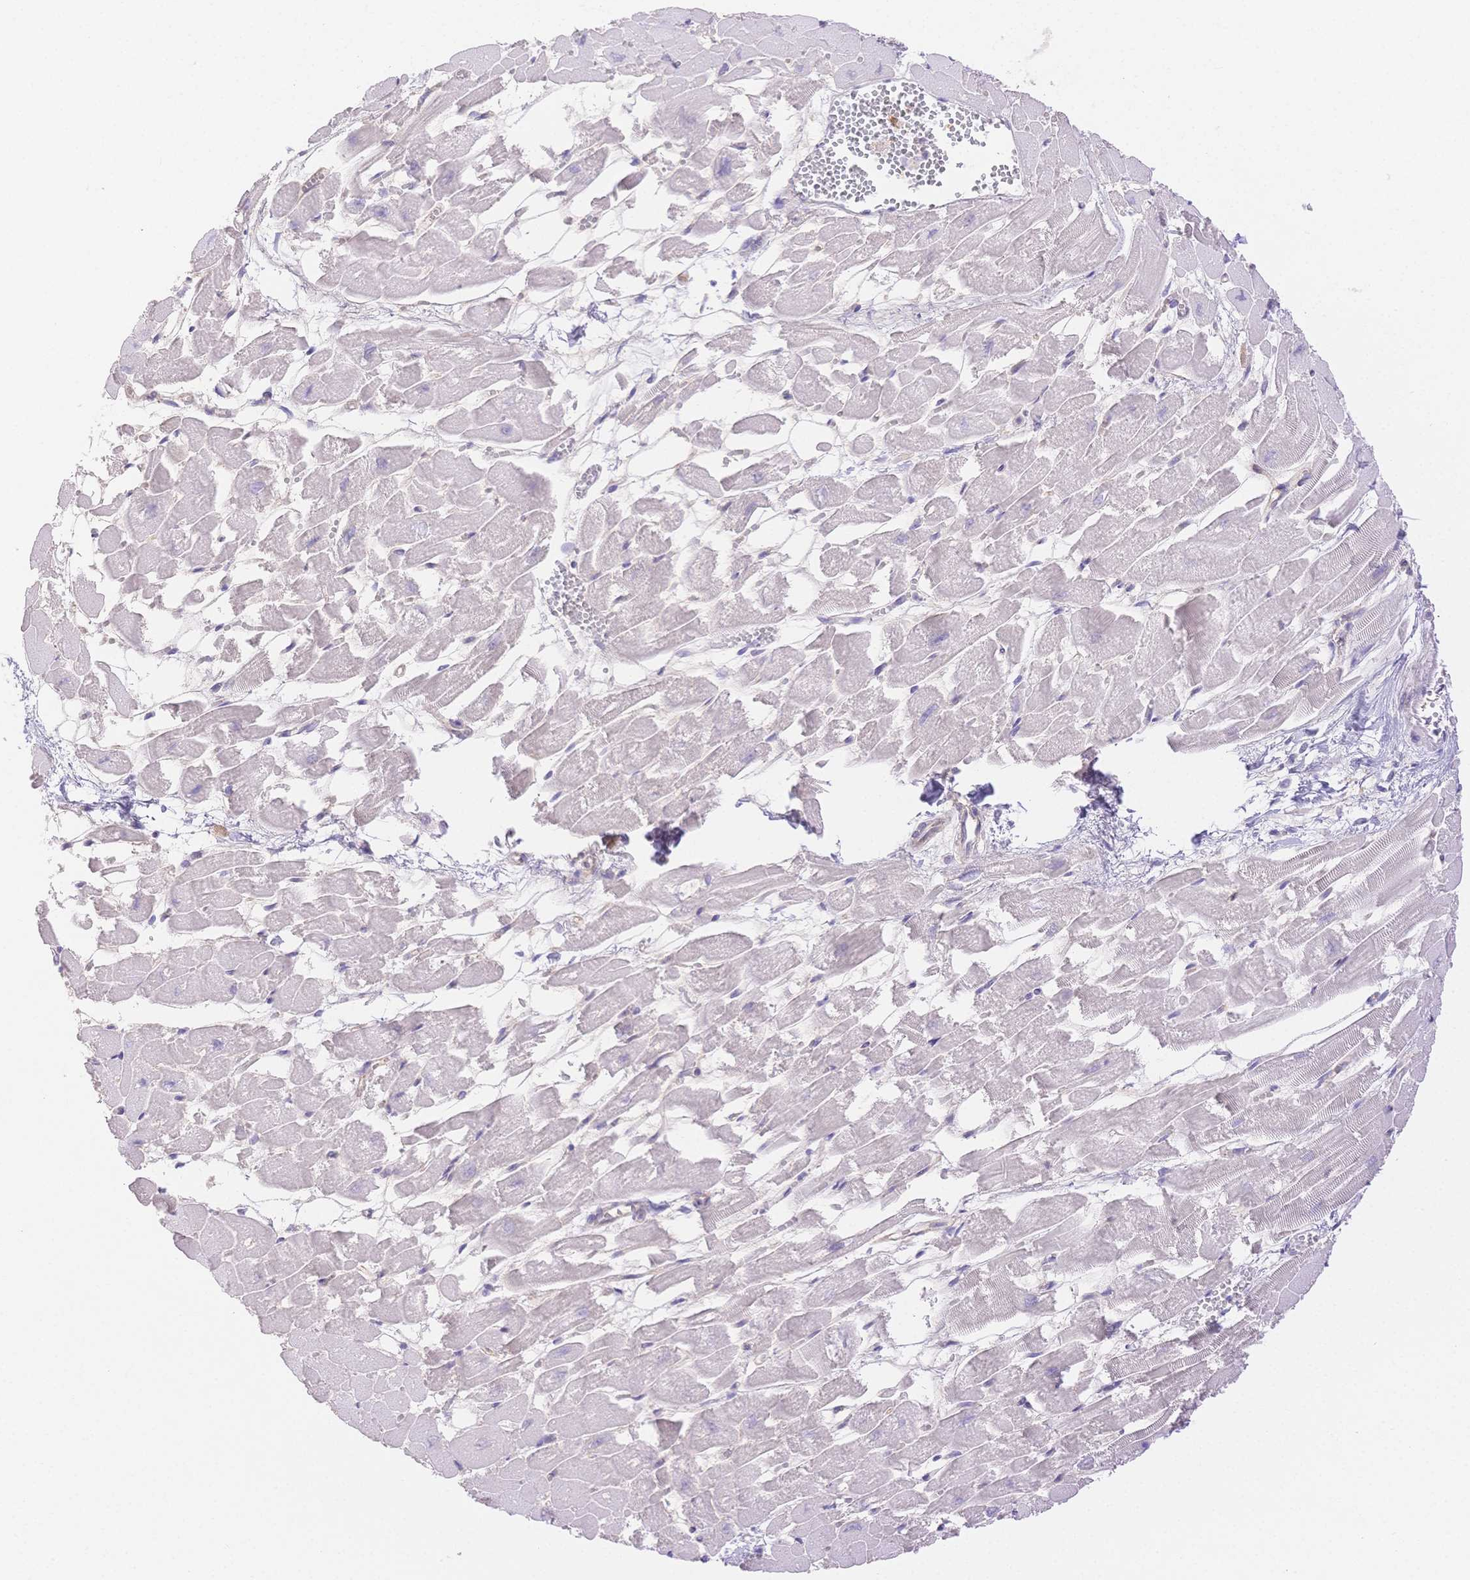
{"staining": {"intensity": "negative", "quantity": "none", "location": "none"}, "tissue": "heart muscle", "cell_type": "Cardiomyocytes", "image_type": "normal", "snomed": [{"axis": "morphology", "description": "Normal tissue, NOS"}, {"axis": "topography", "description": "Heart"}], "caption": "Immunohistochemistry image of unremarkable heart muscle stained for a protein (brown), which displays no positivity in cardiomyocytes.", "gene": "WDR54", "patient": {"sex": "female", "age": 52}}